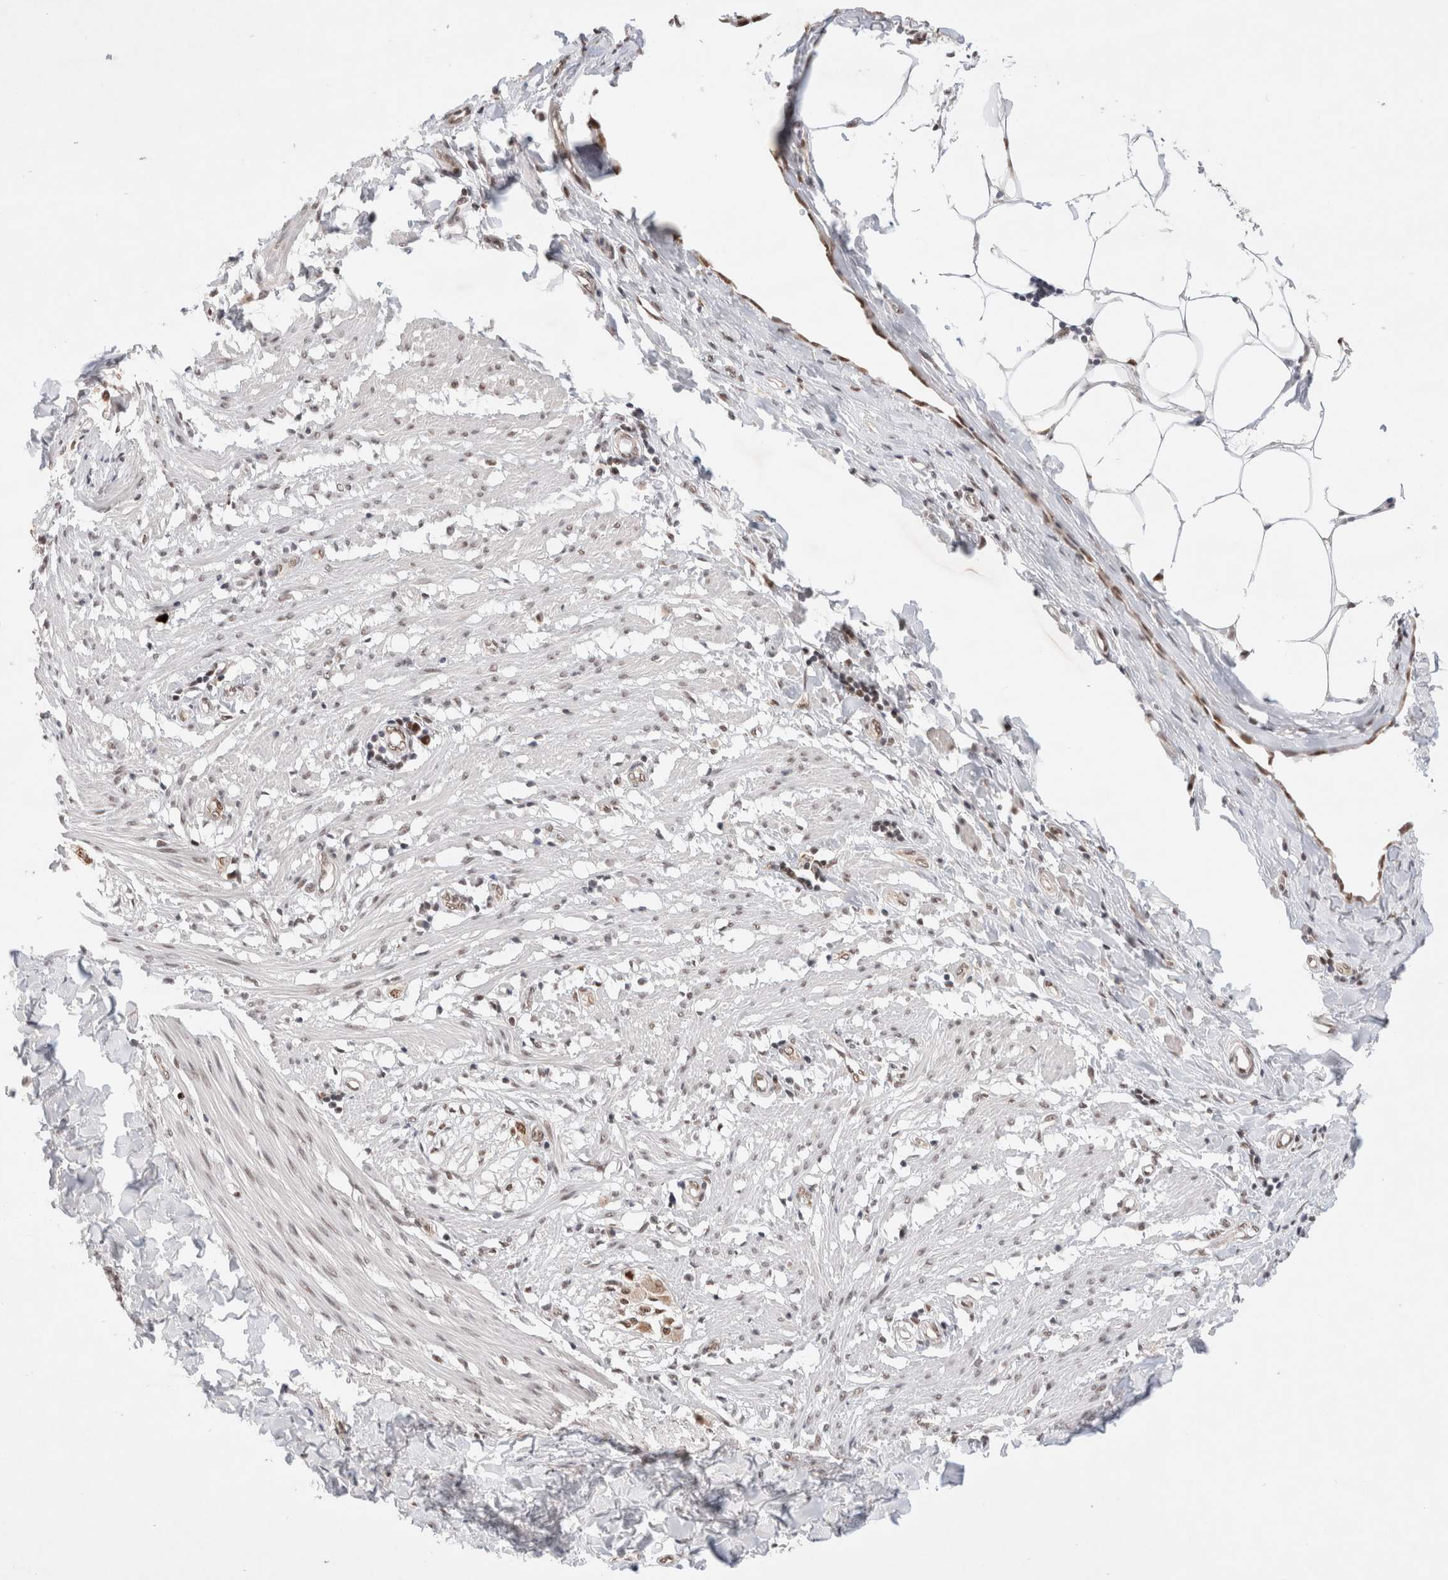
{"staining": {"intensity": "moderate", "quantity": "<25%", "location": "nuclear"}, "tissue": "smooth muscle", "cell_type": "Smooth muscle cells", "image_type": "normal", "snomed": [{"axis": "morphology", "description": "Normal tissue, NOS"}, {"axis": "morphology", "description": "Adenocarcinoma, NOS"}, {"axis": "topography", "description": "Smooth muscle"}, {"axis": "topography", "description": "Colon"}], "caption": "Immunohistochemical staining of unremarkable human smooth muscle exhibits low levels of moderate nuclear expression in approximately <25% of smooth muscle cells.", "gene": "GTF2I", "patient": {"sex": "male", "age": 14}}